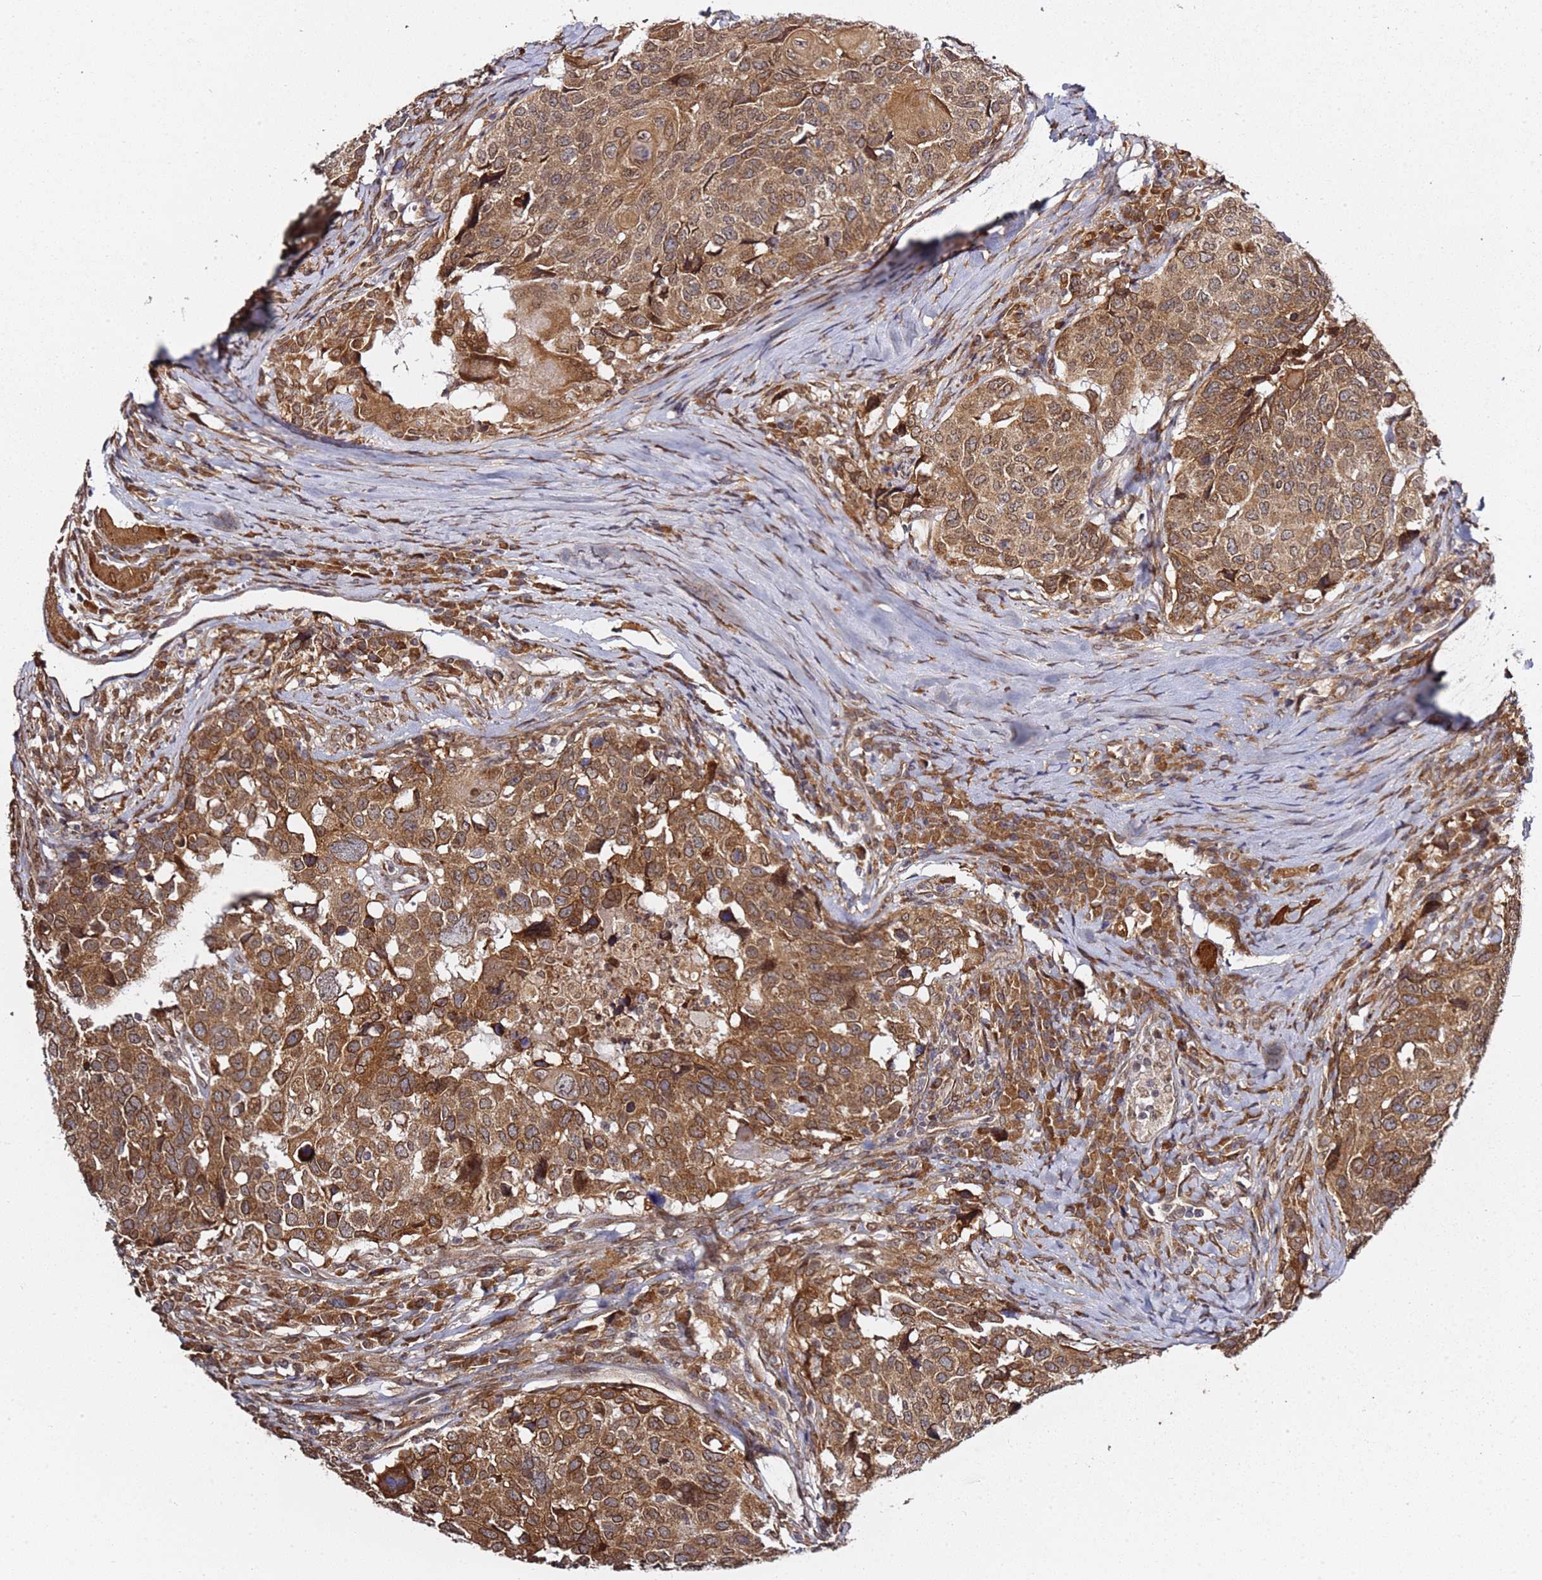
{"staining": {"intensity": "moderate", "quantity": ">75%", "location": "cytoplasmic/membranous"}, "tissue": "head and neck cancer", "cell_type": "Tumor cells", "image_type": "cancer", "snomed": [{"axis": "morphology", "description": "Squamous cell carcinoma, NOS"}, {"axis": "topography", "description": "Head-Neck"}], "caption": "Approximately >75% of tumor cells in head and neck cancer reveal moderate cytoplasmic/membranous protein positivity as visualized by brown immunohistochemical staining.", "gene": "PRKAB2", "patient": {"sex": "male", "age": 66}}